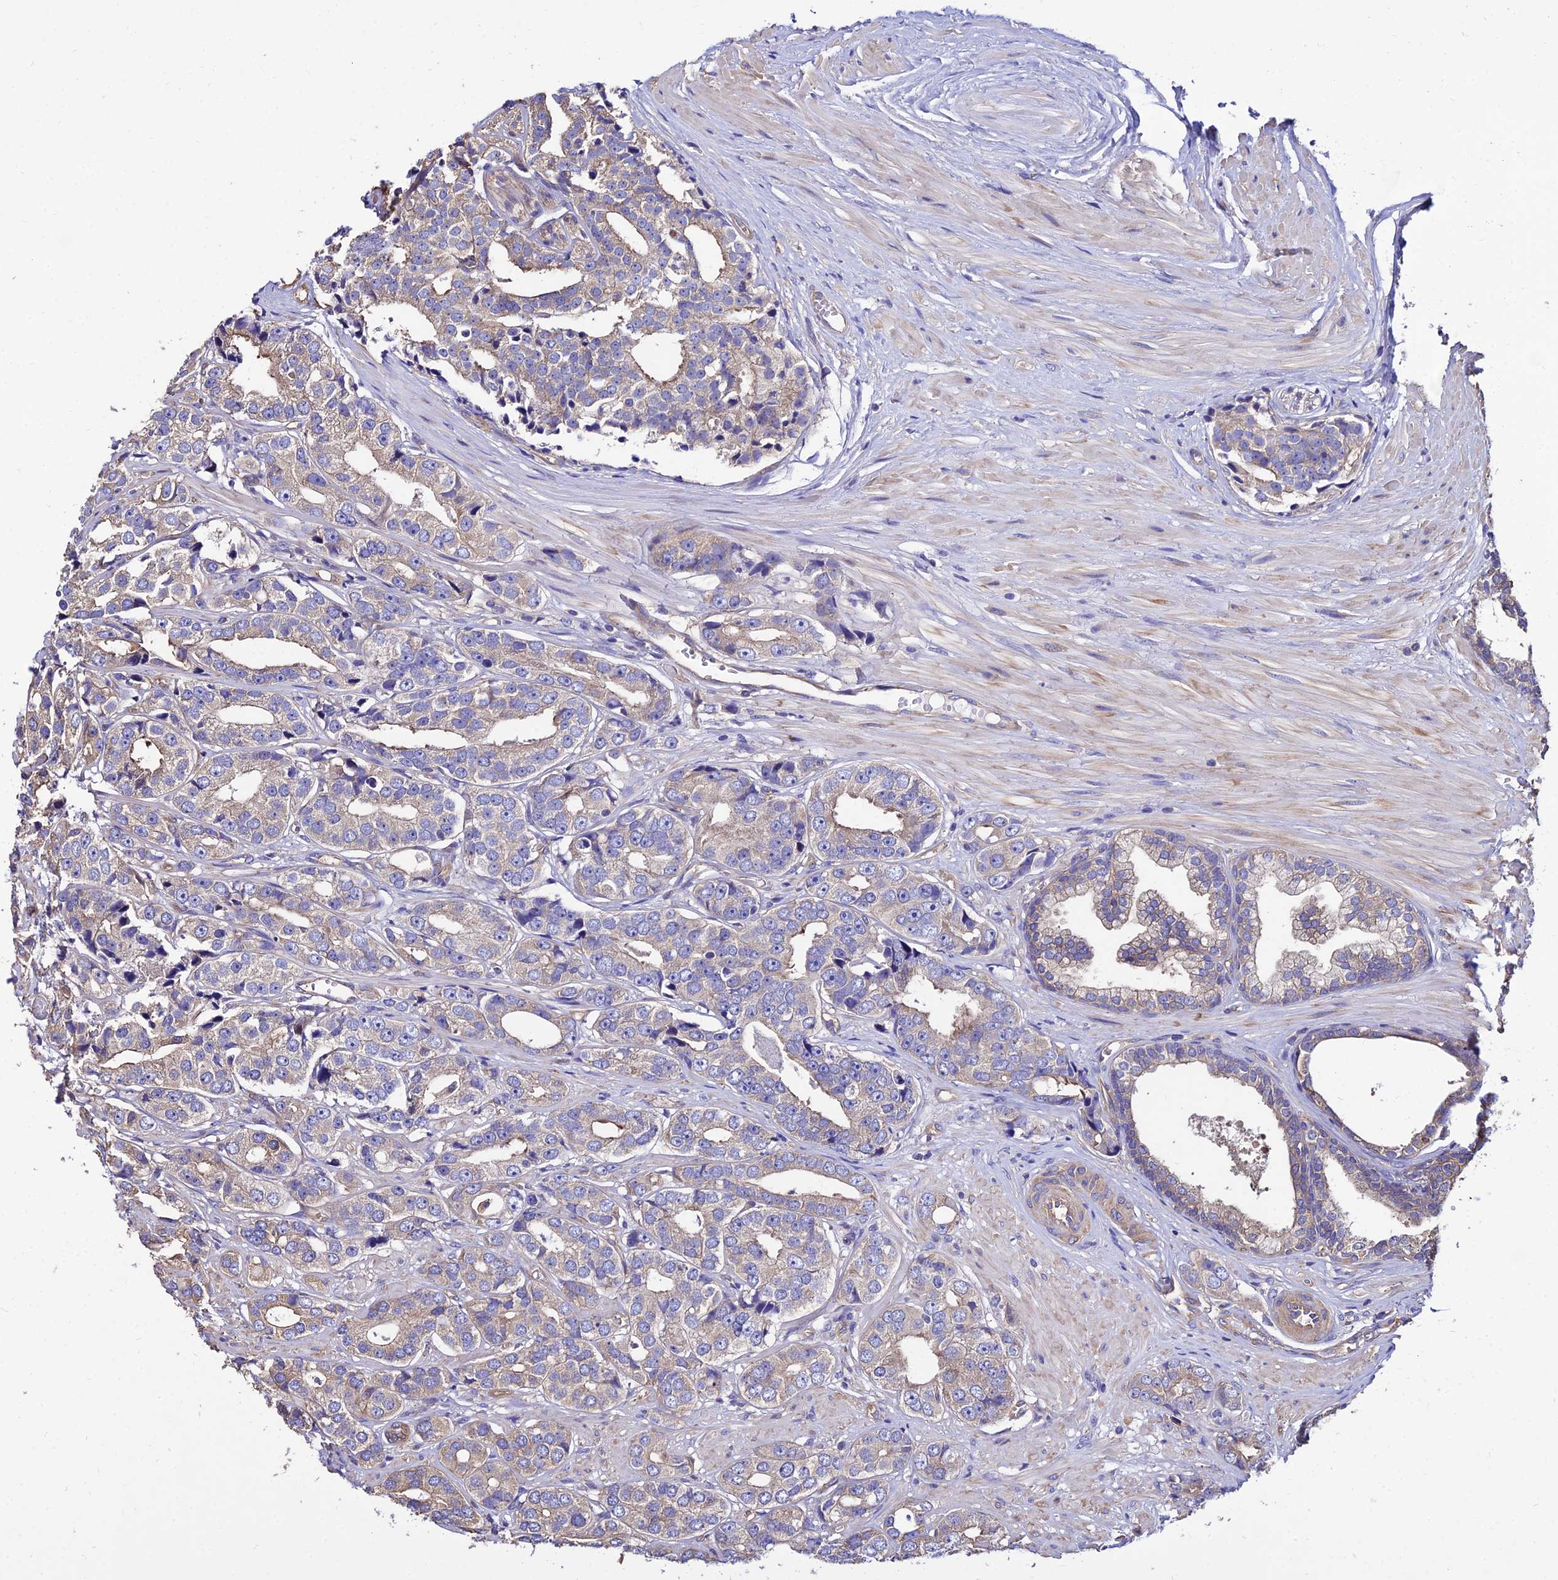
{"staining": {"intensity": "weak", "quantity": "25%-75%", "location": "cytoplasmic/membranous"}, "tissue": "prostate cancer", "cell_type": "Tumor cells", "image_type": "cancer", "snomed": [{"axis": "morphology", "description": "Adenocarcinoma, High grade"}, {"axis": "topography", "description": "Prostate"}], "caption": "The immunohistochemical stain highlights weak cytoplasmic/membranous positivity in tumor cells of adenocarcinoma (high-grade) (prostate) tissue.", "gene": "CALM2", "patient": {"sex": "male", "age": 71}}